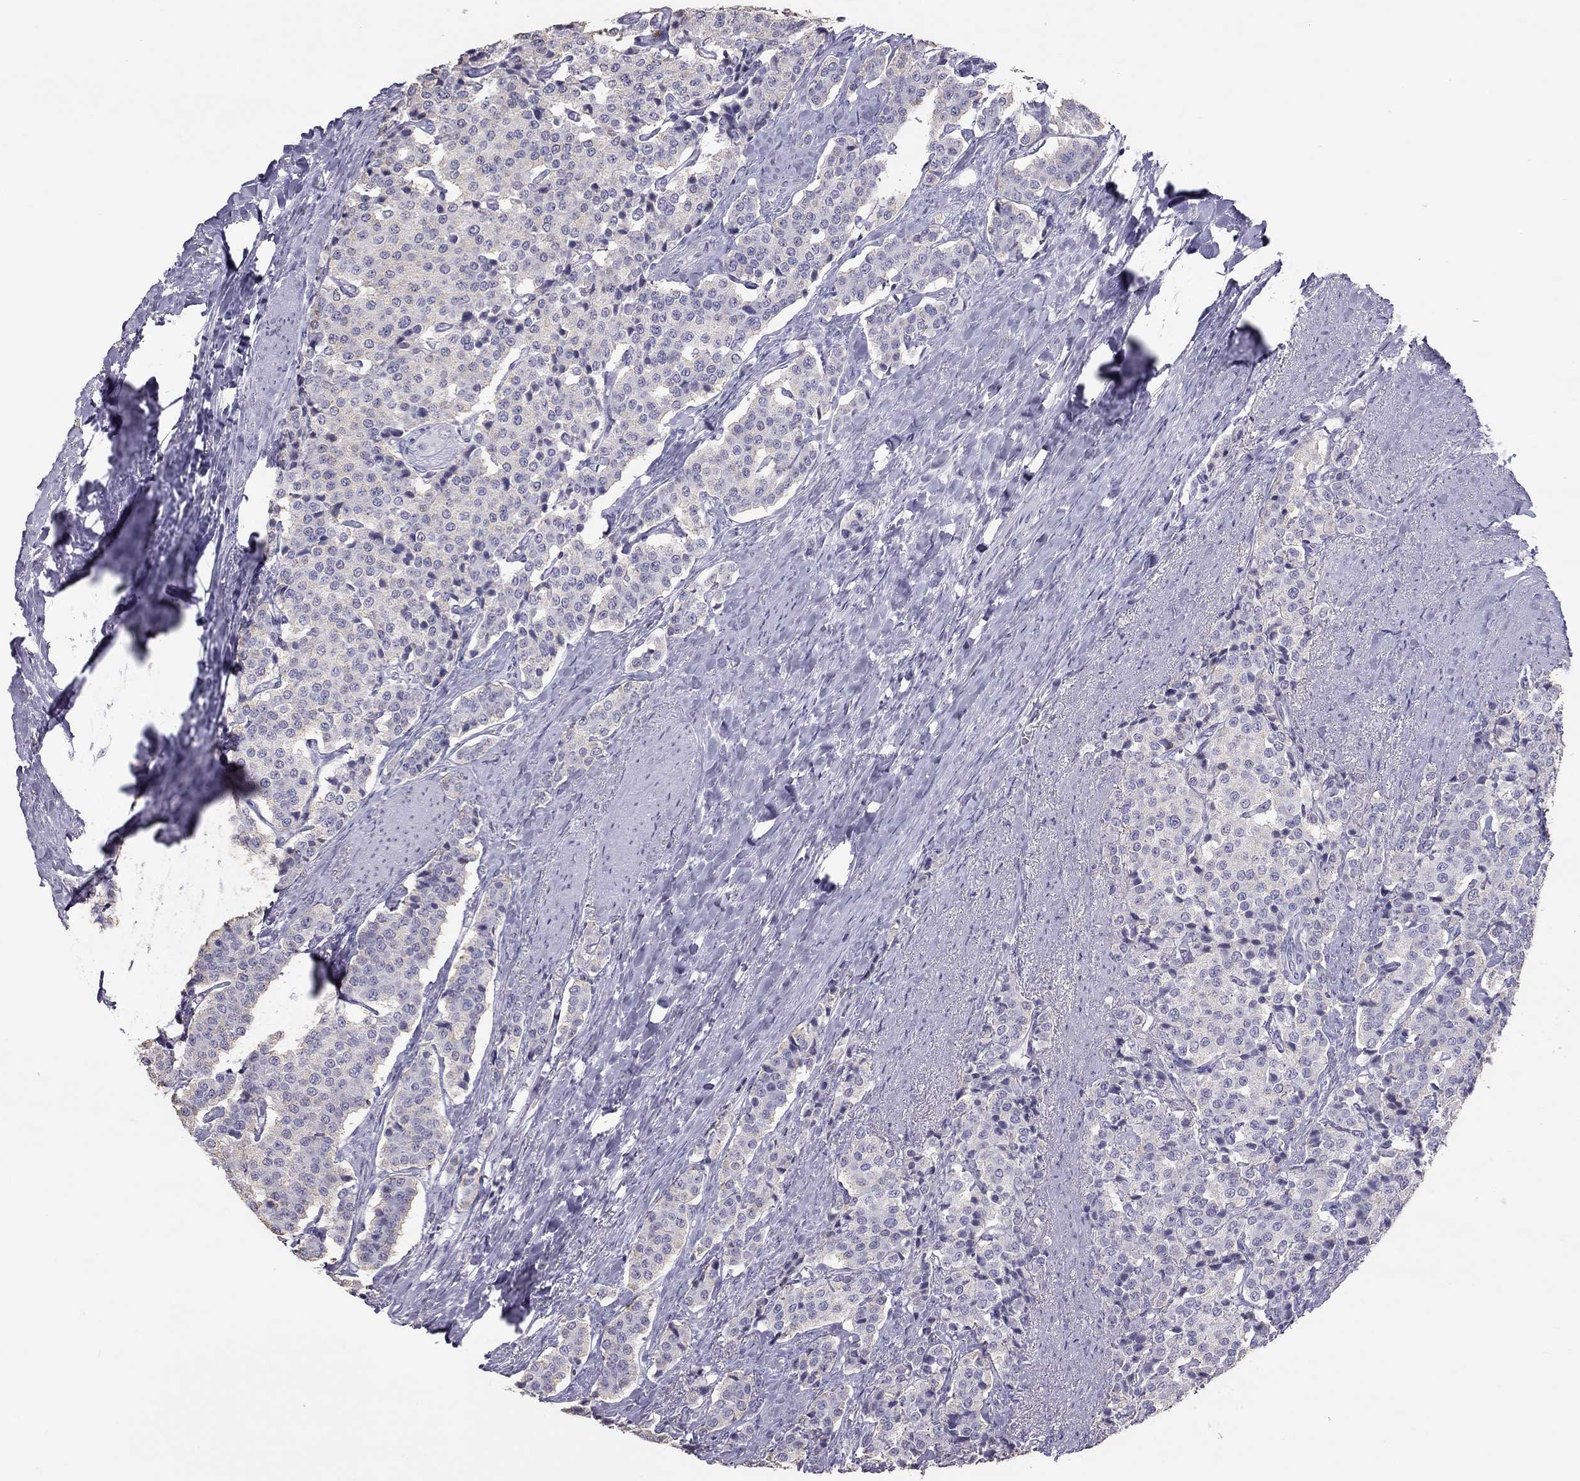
{"staining": {"intensity": "negative", "quantity": "none", "location": "none"}, "tissue": "carcinoid", "cell_type": "Tumor cells", "image_type": "cancer", "snomed": [{"axis": "morphology", "description": "Carcinoid, malignant, NOS"}, {"axis": "topography", "description": "Small intestine"}], "caption": "A micrograph of carcinoid stained for a protein exhibits no brown staining in tumor cells.", "gene": "KLRG1", "patient": {"sex": "female", "age": 58}}